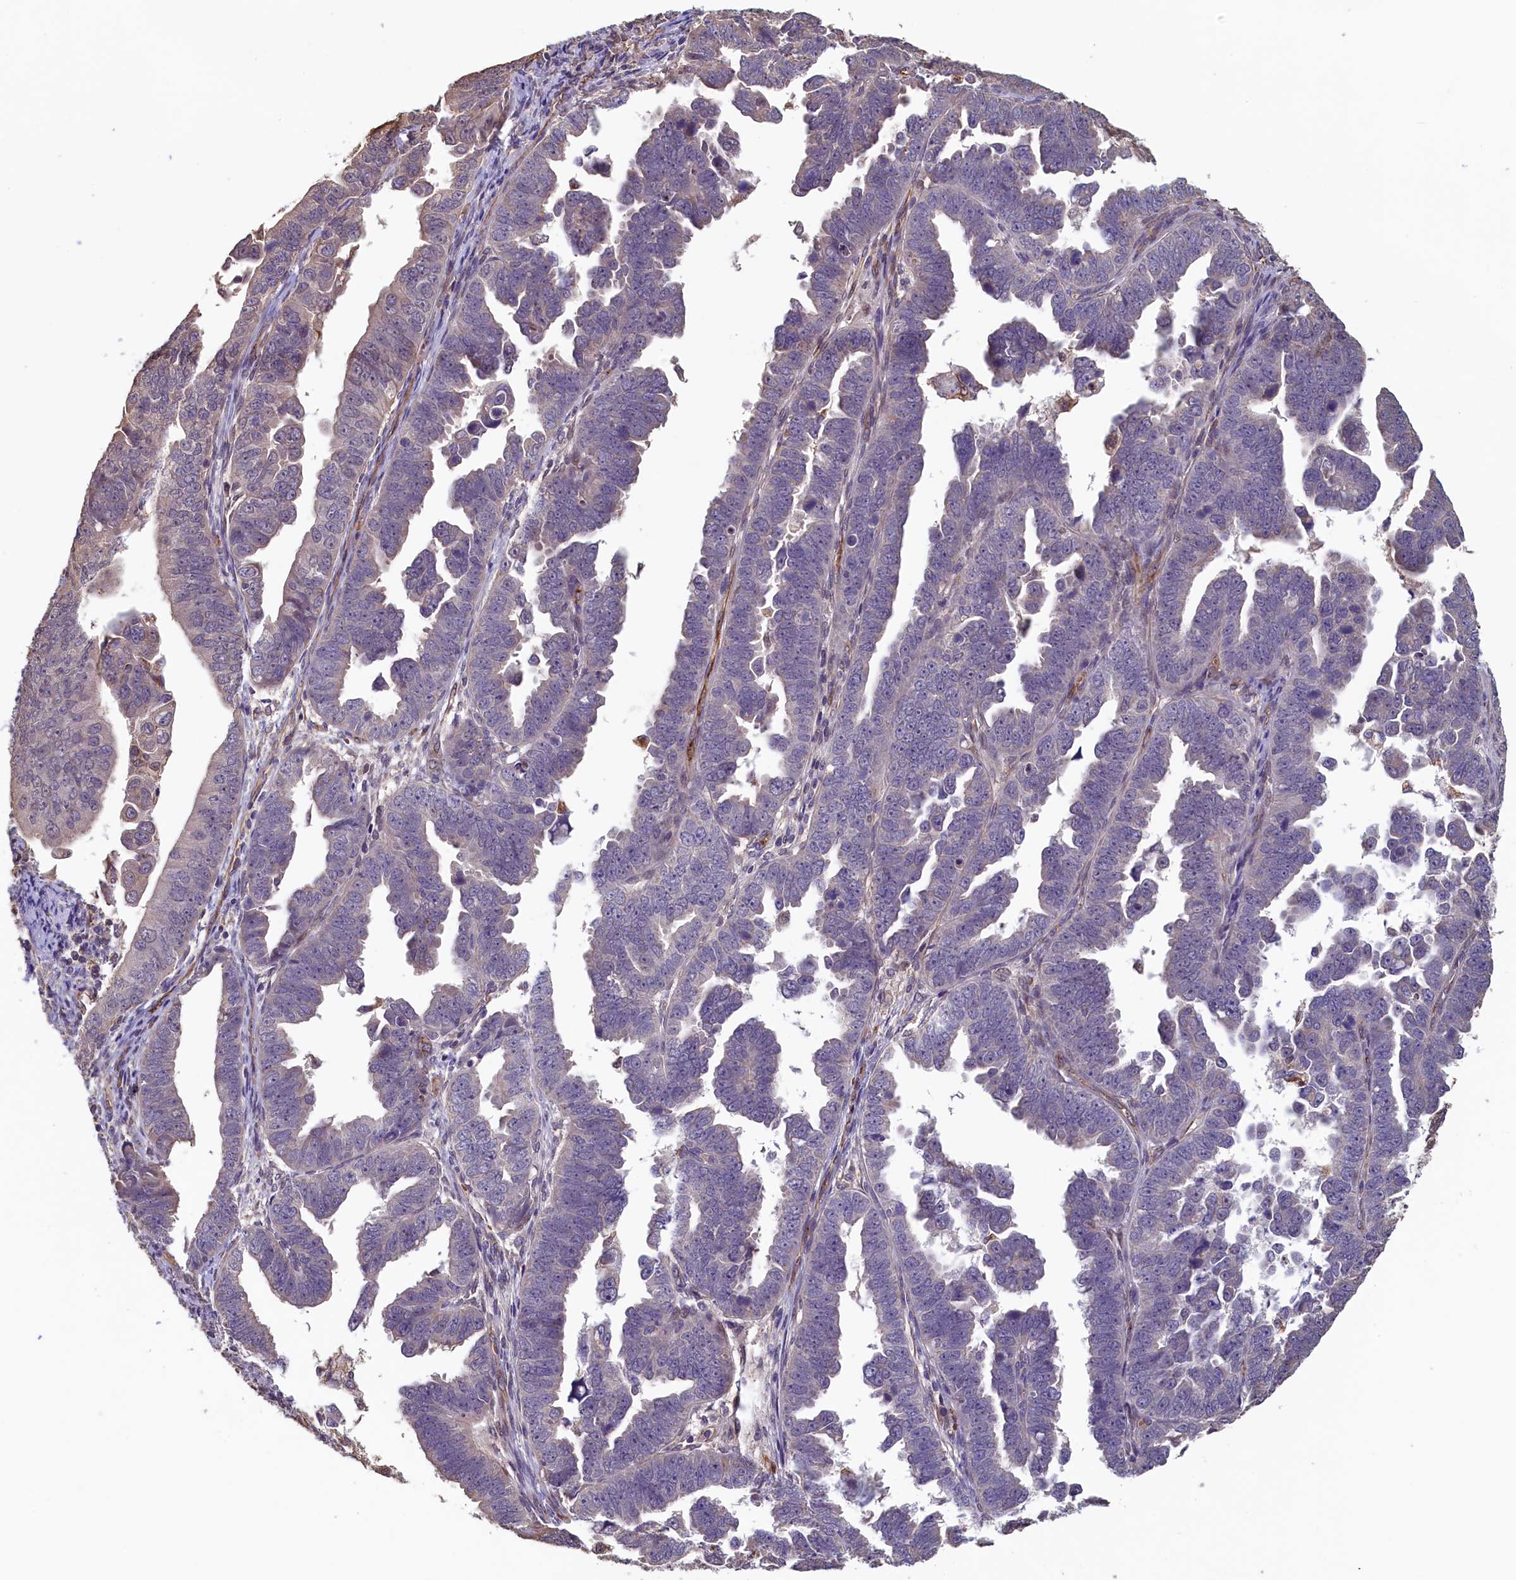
{"staining": {"intensity": "weak", "quantity": "<25%", "location": "cytoplasmic/membranous"}, "tissue": "endometrial cancer", "cell_type": "Tumor cells", "image_type": "cancer", "snomed": [{"axis": "morphology", "description": "Adenocarcinoma, NOS"}, {"axis": "topography", "description": "Endometrium"}], "caption": "Tumor cells show no significant staining in endometrial adenocarcinoma.", "gene": "ACSBG1", "patient": {"sex": "female", "age": 75}}